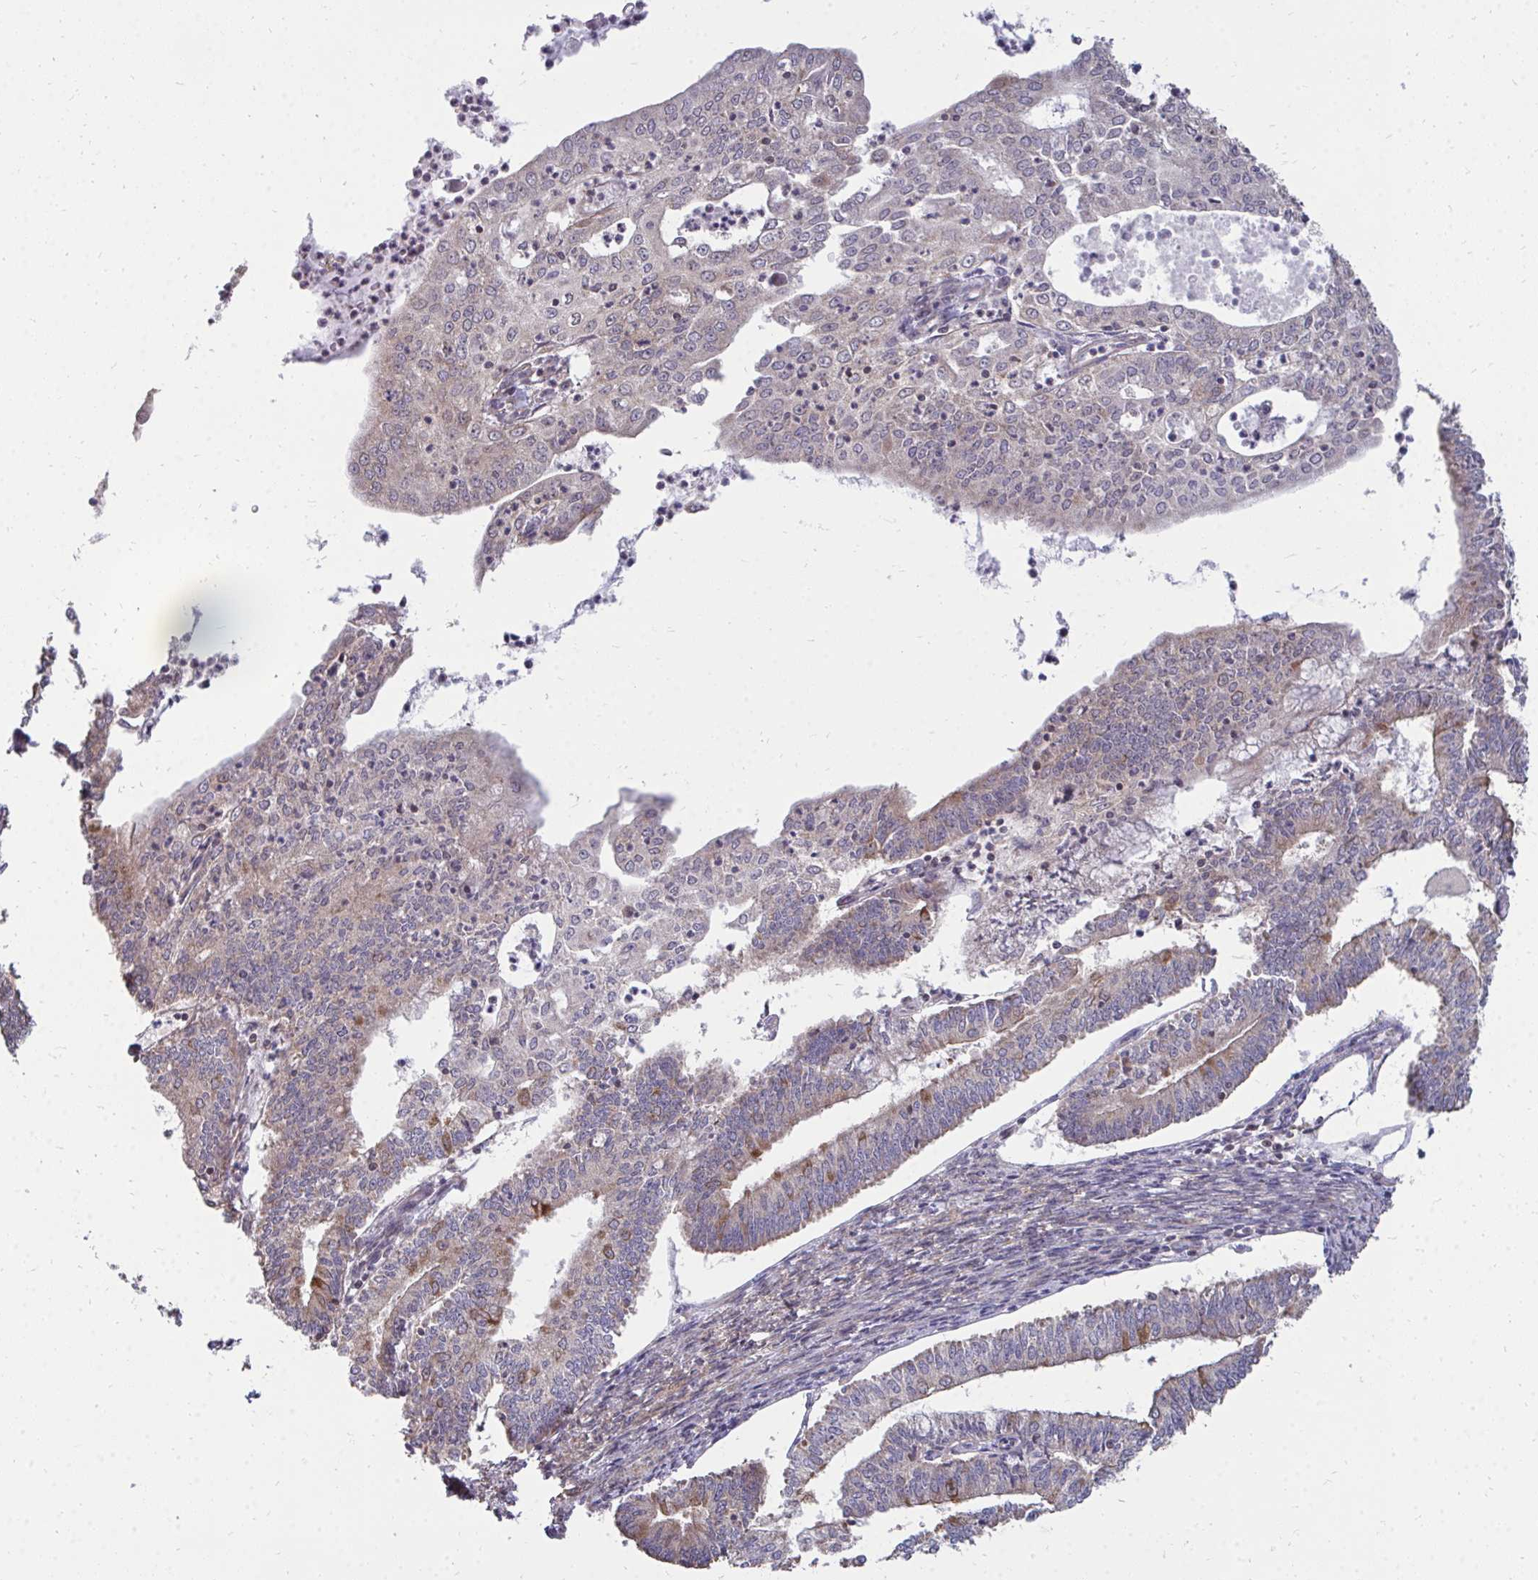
{"staining": {"intensity": "negative", "quantity": "none", "location": "none"}, "tissue": "endometrial cancer", "cell_type": "Tumor cells", "image_type": "cancer", "snomed": [{"axis": "morphology", "description": "Adenocarcinoma, NOS"}, {"axis": "topography", "description": "Endometrium"}], "caption": "An IHC histopathology image of adenocarcinoma (endometrial) is shown. There is no staining in tumor cells of adenocarcinoma (endometrial).", "gene": "DNAJA2", "patient": {"sex": "female", "age": 61}}